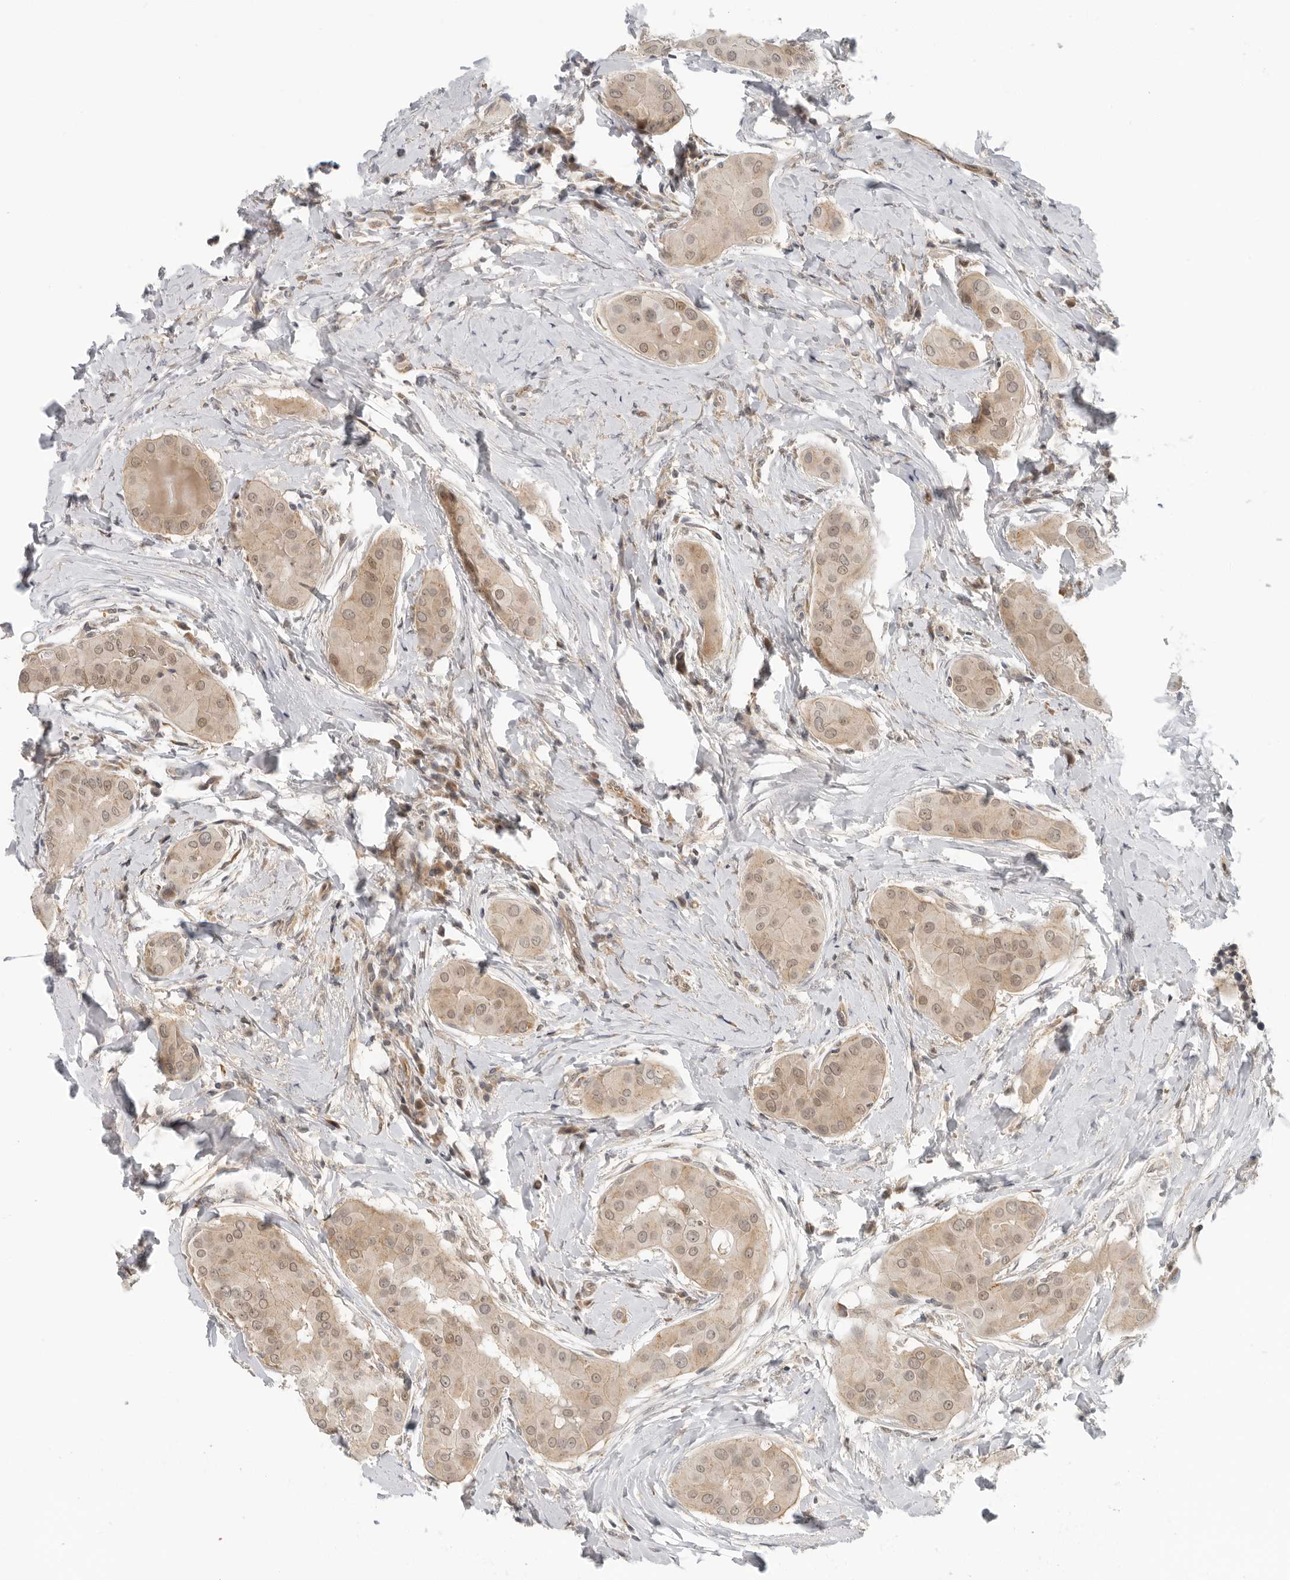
{"staining": {"intensity": "weak", "quantity": ">75%", "location": "cytoplasmic/membranous,nuclear"}, "tissue": "thyroid cancer", "cell_type": "Tumor cells", "image_type": "cancer", "snomed": [{"axis": "morphology", "description": "Papillary adenocarcinoma, NOS"}, {"axis": "topography", "description": "Thyroid gland"}], "caption": "Human thyroid cancer stained with a protein marker displays weak staining in tumor cells.", "gene": "SUGCT", "patient": {"sex": "male", "age": 33}}